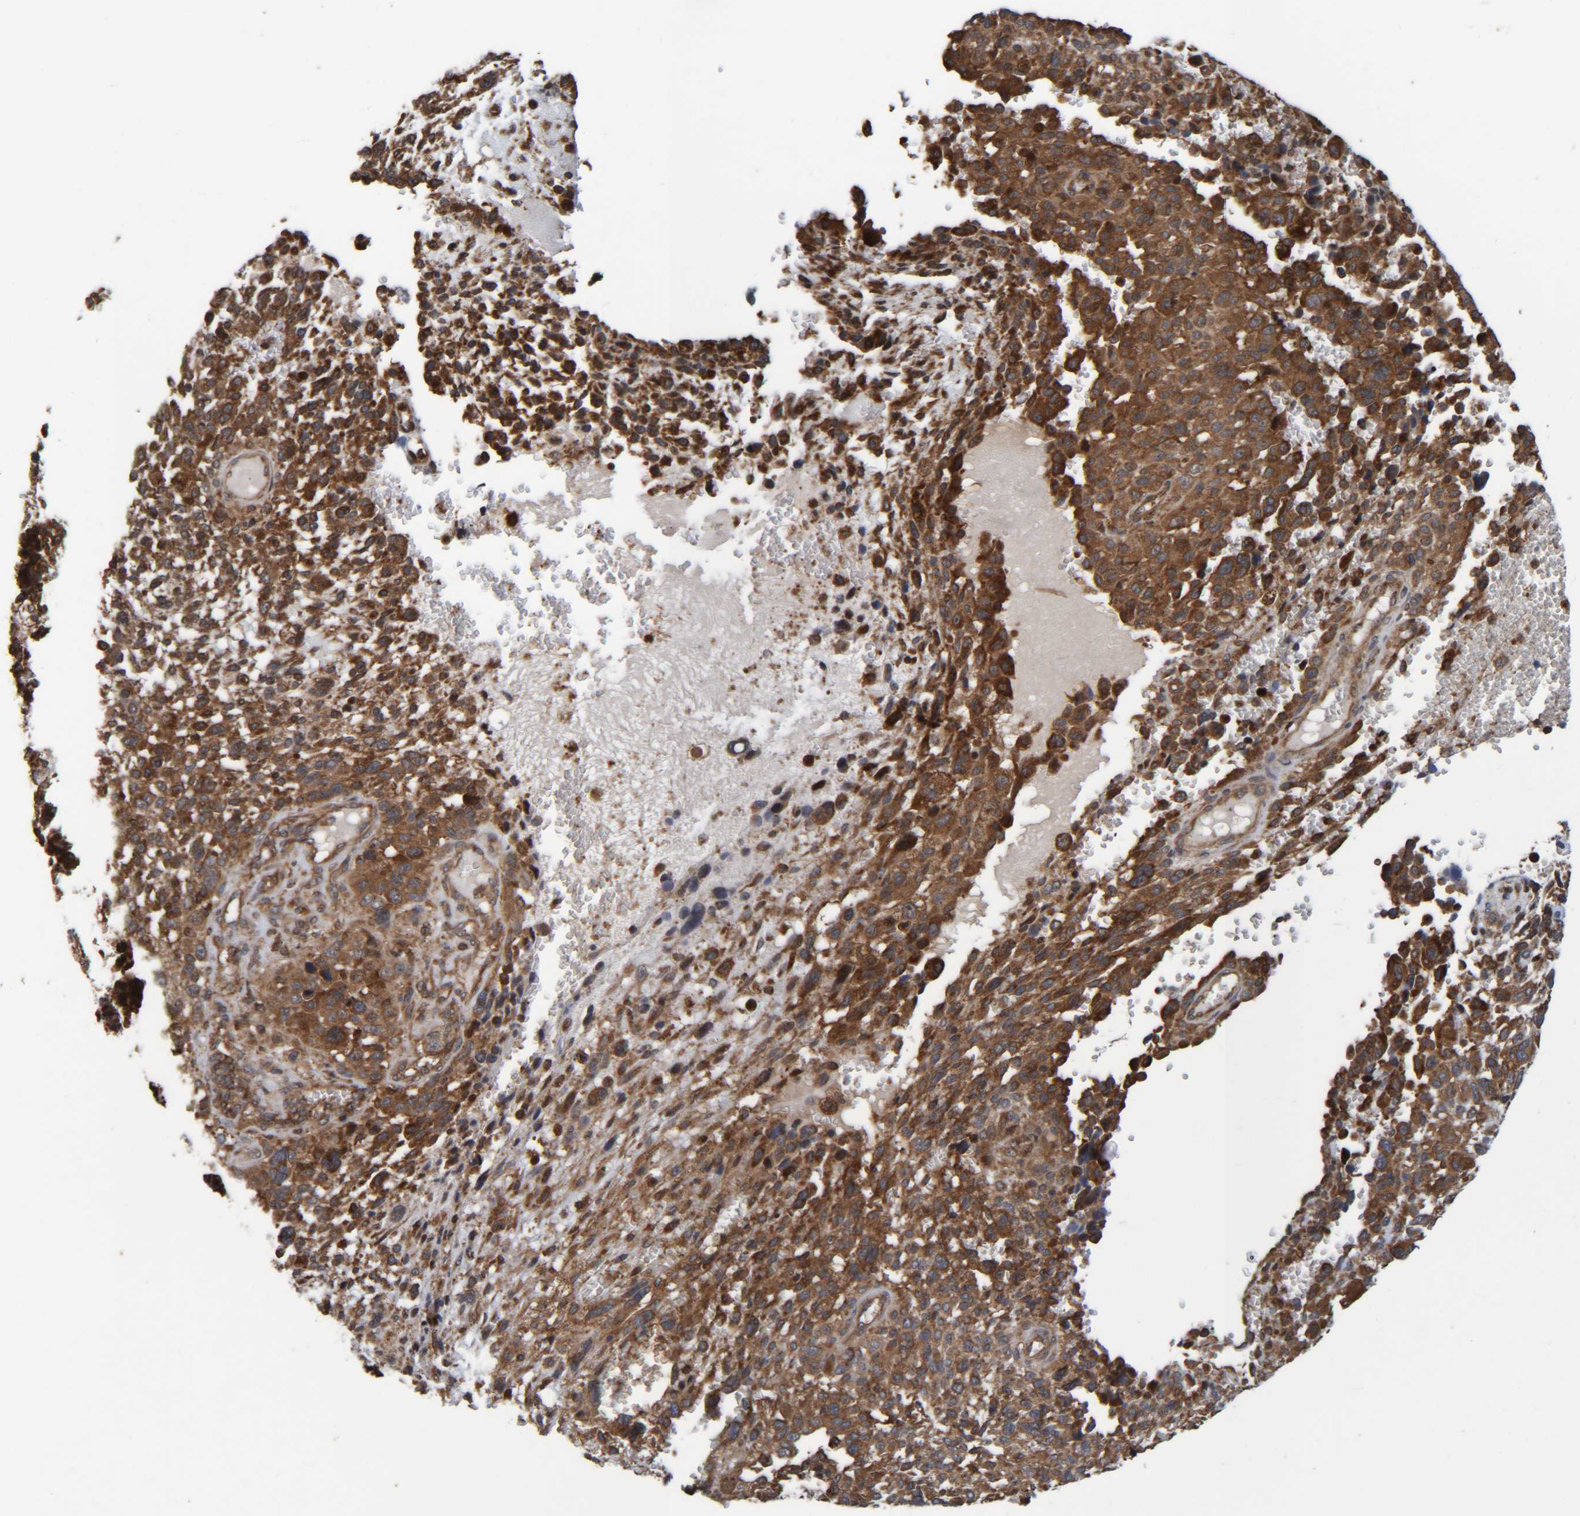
{"staining": {"intensity": "strong", "quantity": ">75%", "location": "cytoplasmic/membranous"}, "tissue": "melanoma", "cell_type": "Tumor cells", "image_type": "cancer", "snomed": [{"axis": "morphology", "description": "Malignant melanoma, NOS"}, {"axis": "topography", "description": "Skin"}], "caption": "This micrograph demonstrates melanoma stained with IHC to label a protein in brown. The cytoplasmic/membranous of tumor cells show strong positivity for the protein. Nuclei are counter-stained blue.", "gene": "CCDC57", "patient": {"sex": "female", "age": 55}}